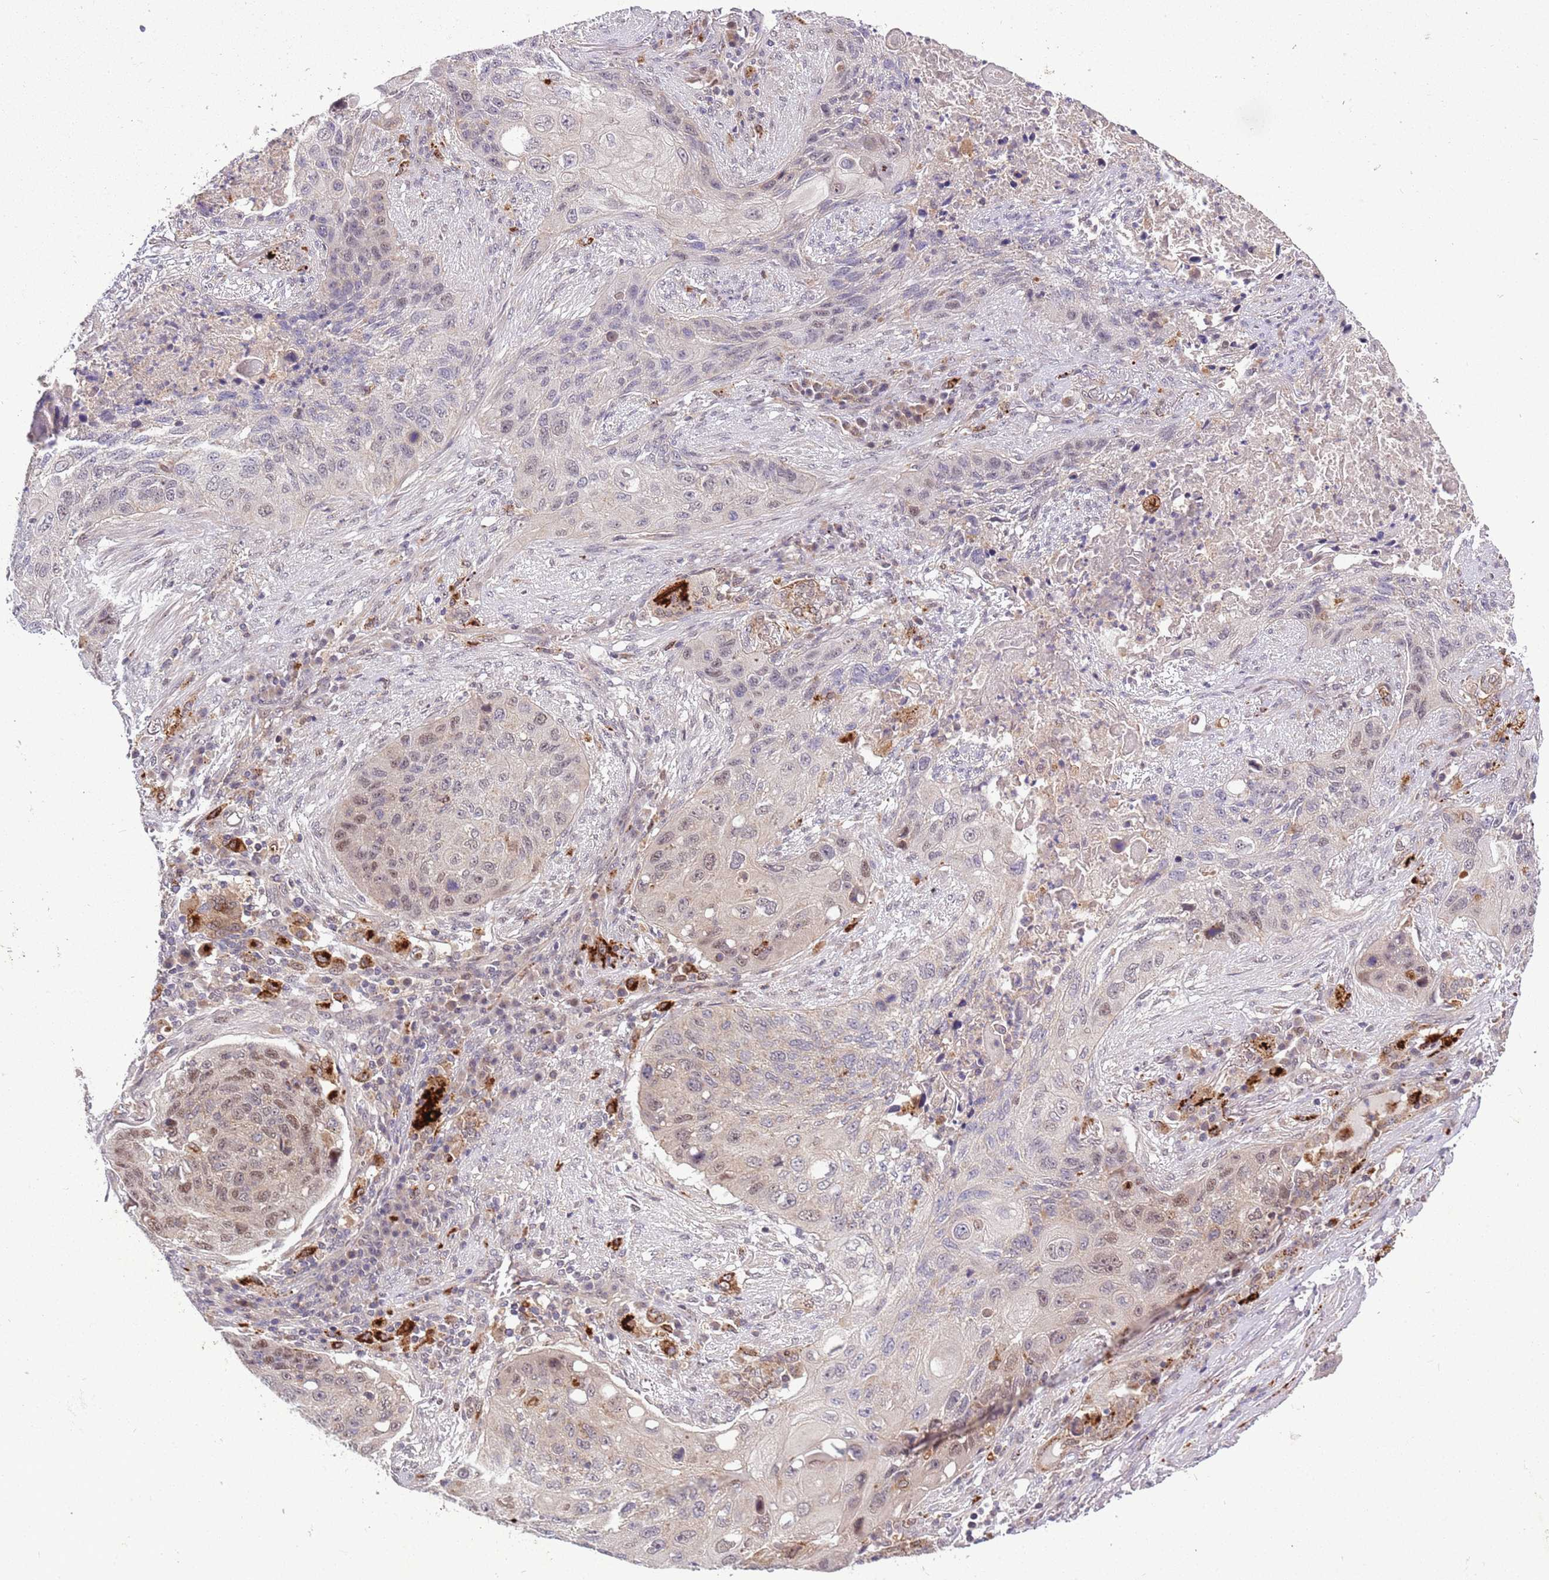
{"staining": {"intensity": "weak", "quantity": "<25%", "location": "nuclear"}, "tissue": "lung cancer", "cell_type": "Tumor cells", "image_type": "cancer", "snomed": [{"axis": "morphology", "description": "Squamous cell carcinoma, NOS"}, {"axis": "topography", "description": "Lung"}], "caption": "Immunohistochemistry of human lung cancer demonstrates no expression in tumor cells. Nuclei are stained in blue.", "gene": "TRIM27", "patient": {"sex": "female", "age": 63}}